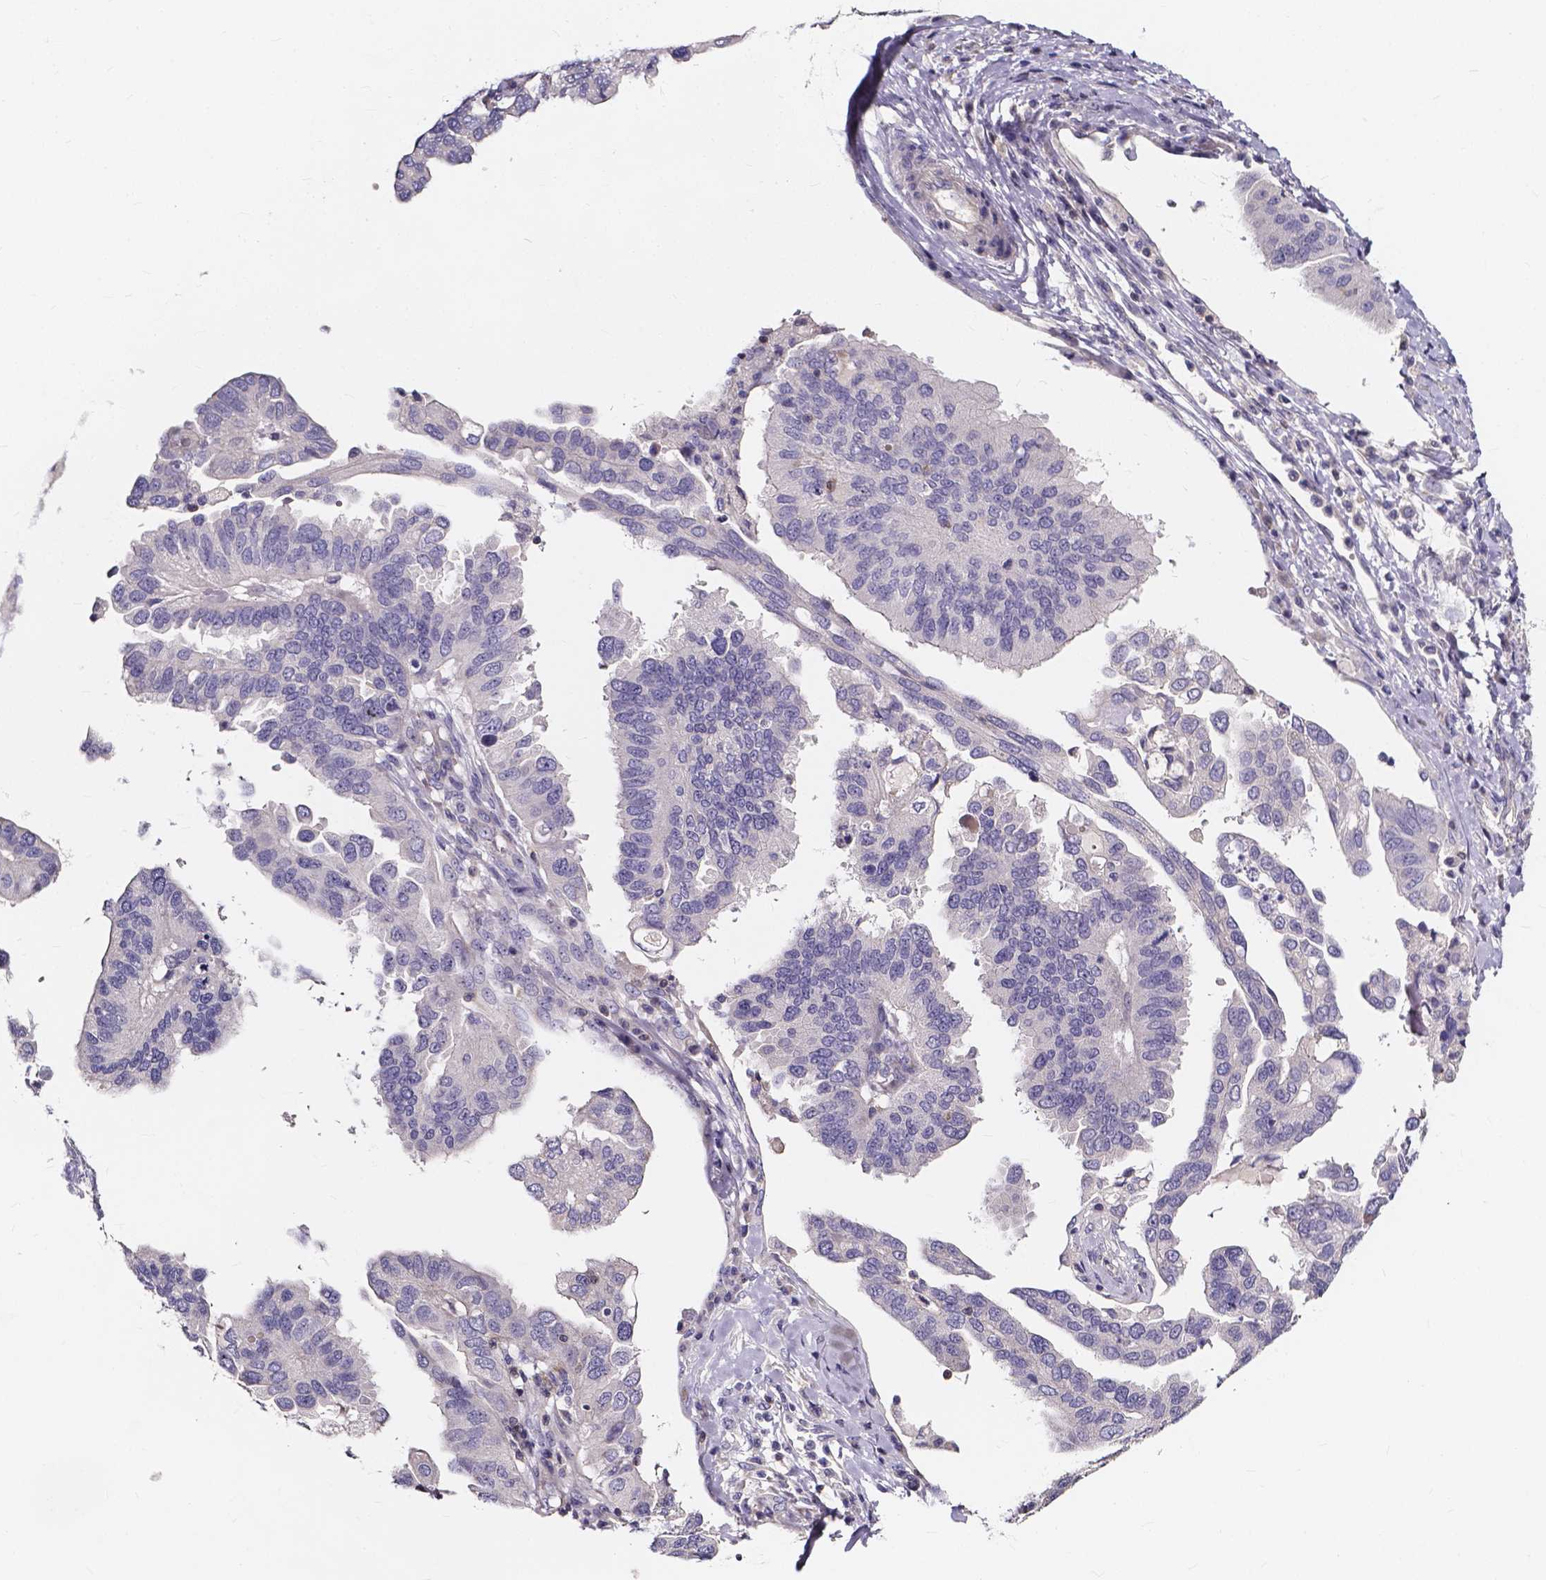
{"staining": {"intensity": "negative", "quantity": "none", "location": "none"}, "tissue": "ovarian cancer", "cell_type": "Tumor cells", "image_type": "cancer", "snomed": [{"axis": "morphology", "description": "Cystadenocarcinoma, serous, NOS"}, {"axis": "topography", "description": "Ovary"}], "caption": "Human ovarian cancer (serous cystadenocarcinoma) stained for a protein using immunohistochemistry (IHC) reveals no expression in tumor cells.", "gene": "THEMIS", "patient": {"sex": "female", "age": 79}}